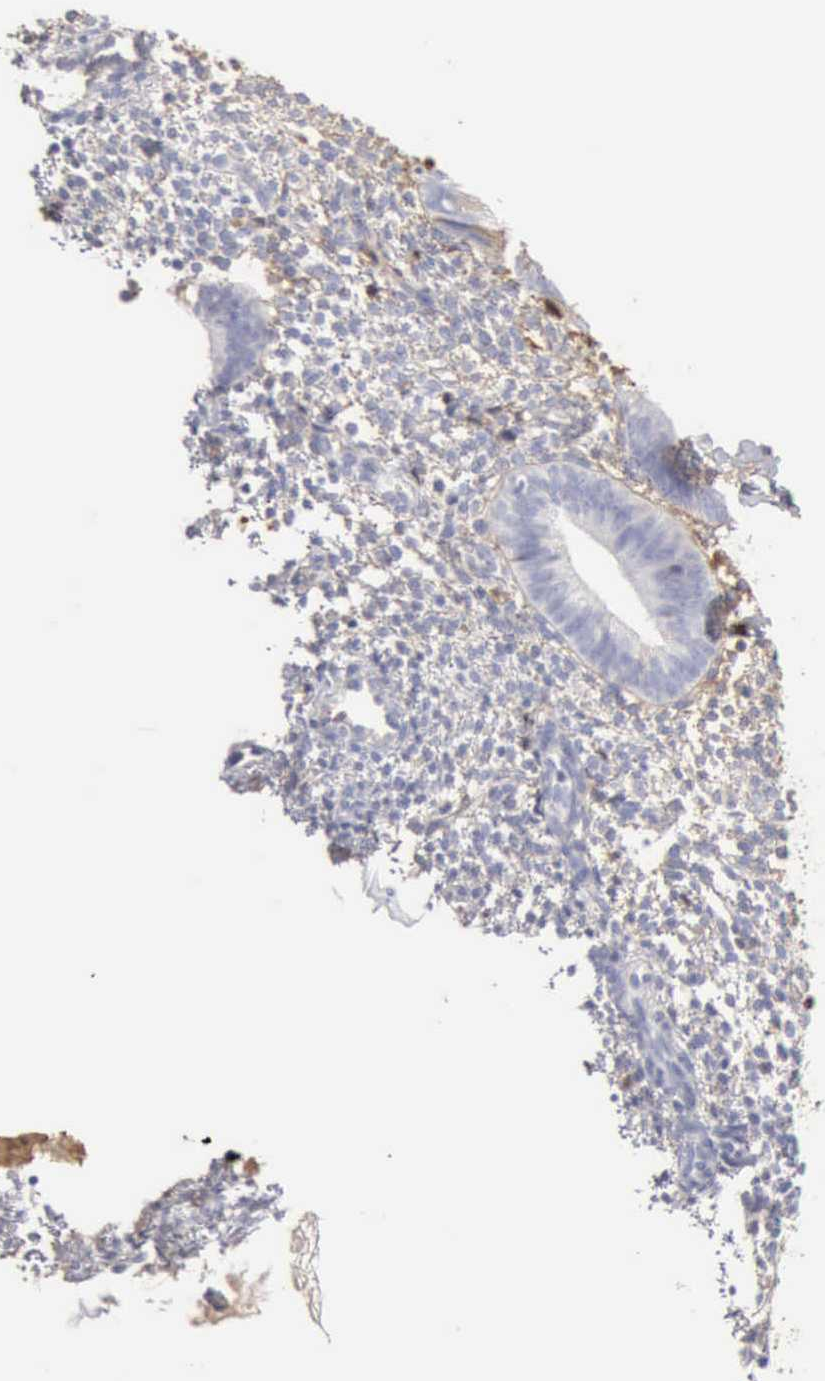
{"staining": {"intensity": "negative", "quantity": "none", "location": "none"}, "tissue": "endometrium", "cell_type": "Cells in endometrial stroma", "image_type": "normal", "snomed": [{"axis": "morphology", "description": "Normal tissue, NOS"}, {"axis": "topography", "description": "Endometrium"}], "caption": "Image shows no significant protein expression in cells in endometrial stroma of normal endometrium.", "gene": "SERPINA1", "patient": {"sex": "female", "age": 35}}